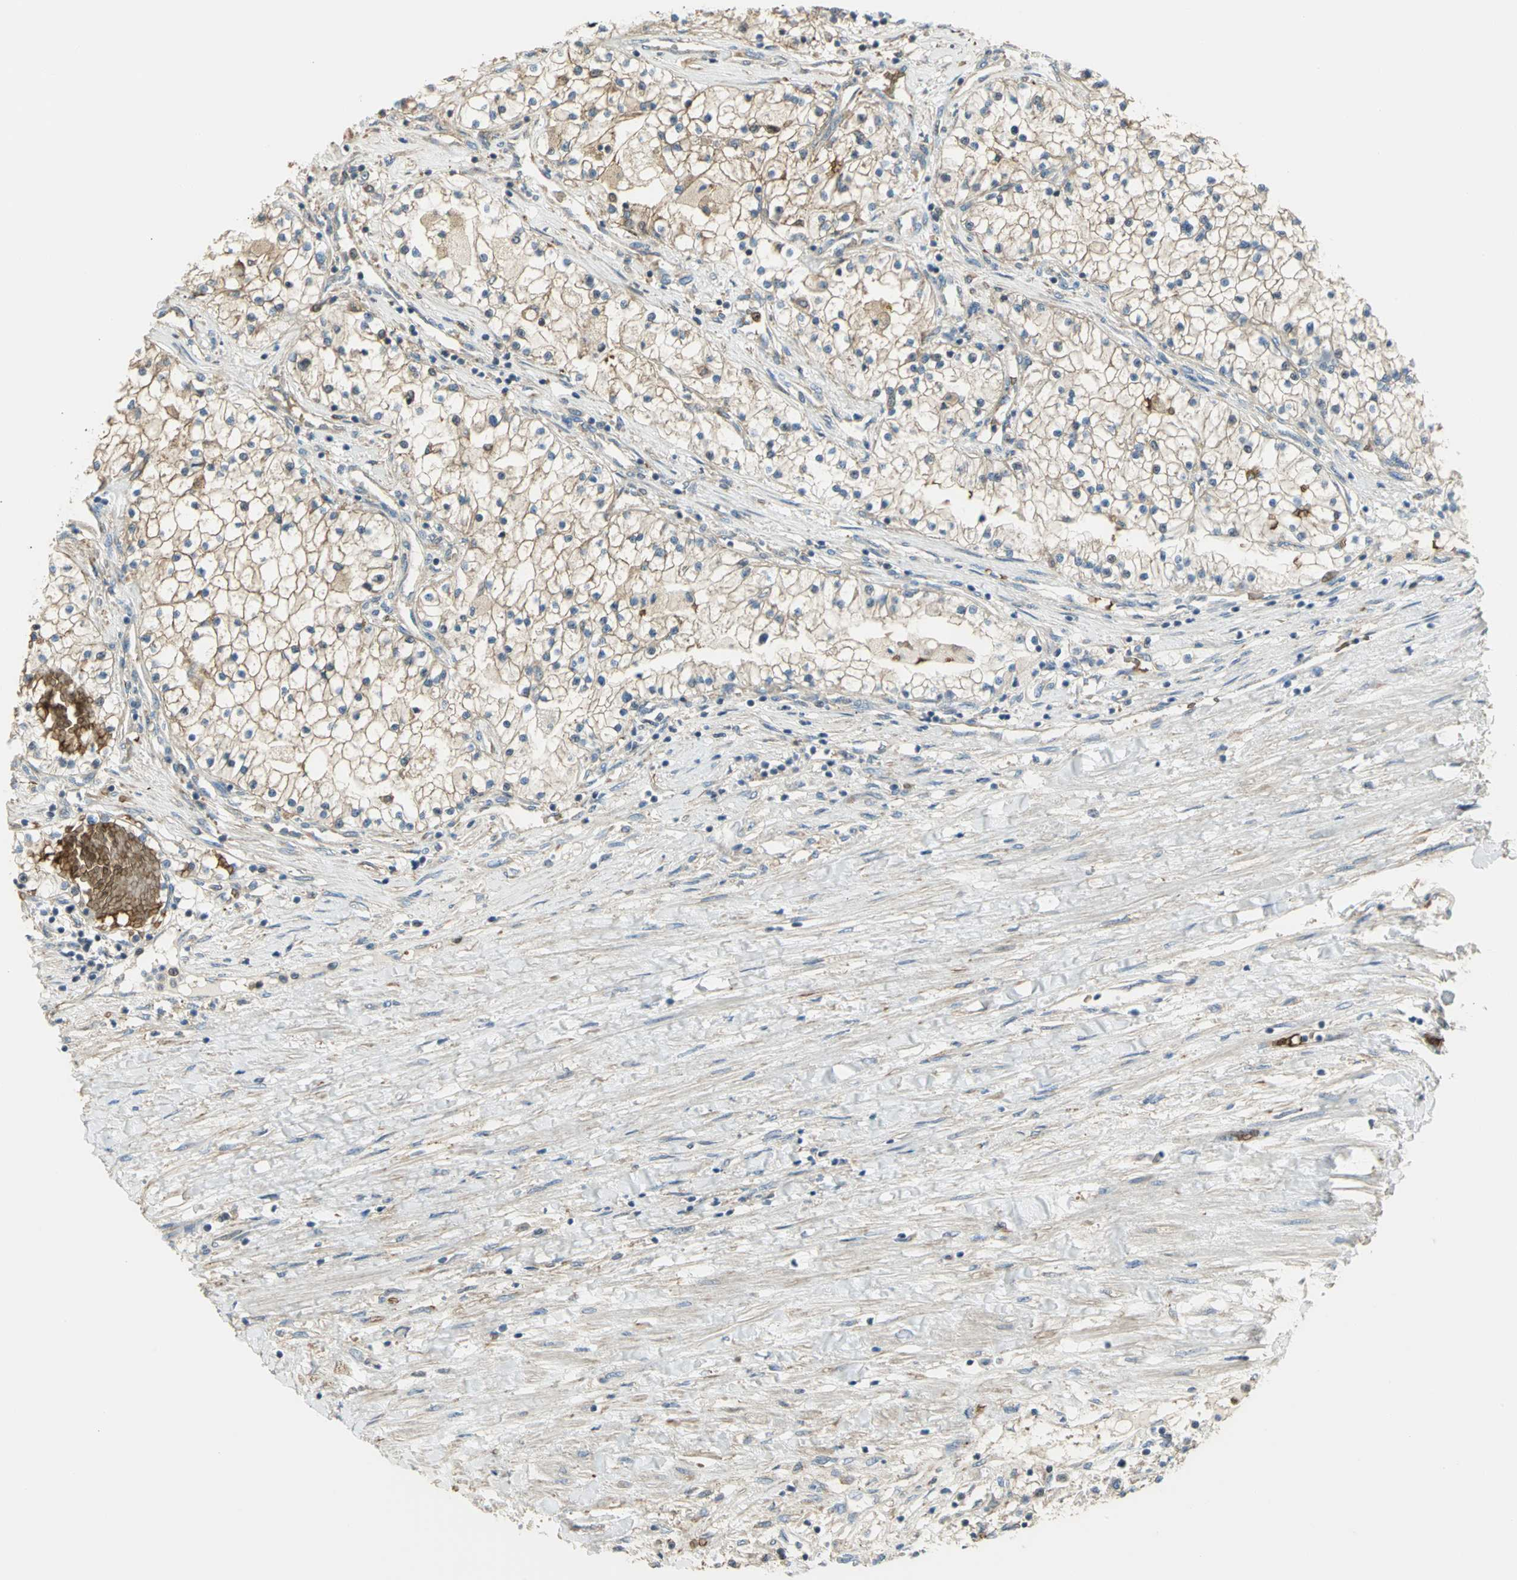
{"staining": {"intensity": "moderate", "quantity": ">75%", "location": "cytoplasmic/membranous"}, "tissue": "renal cancer", "cell_type": "Tumor cells", "image_type": "cancer", "snomed": [{"axis": "morphology", "description": "Adenocarcinoma, NOS"}, {"axis": "topography", "description": "Kidney"}], "caption": "Protein staining by immunohistochemistry (IHC) demonstrates moderate cytoplasmic/membranous expression in approximately >75% of tumor cells in renal adenocarcinoma.", "gene": "ANK1", "patient": {"sex": "male", "age": 68}}